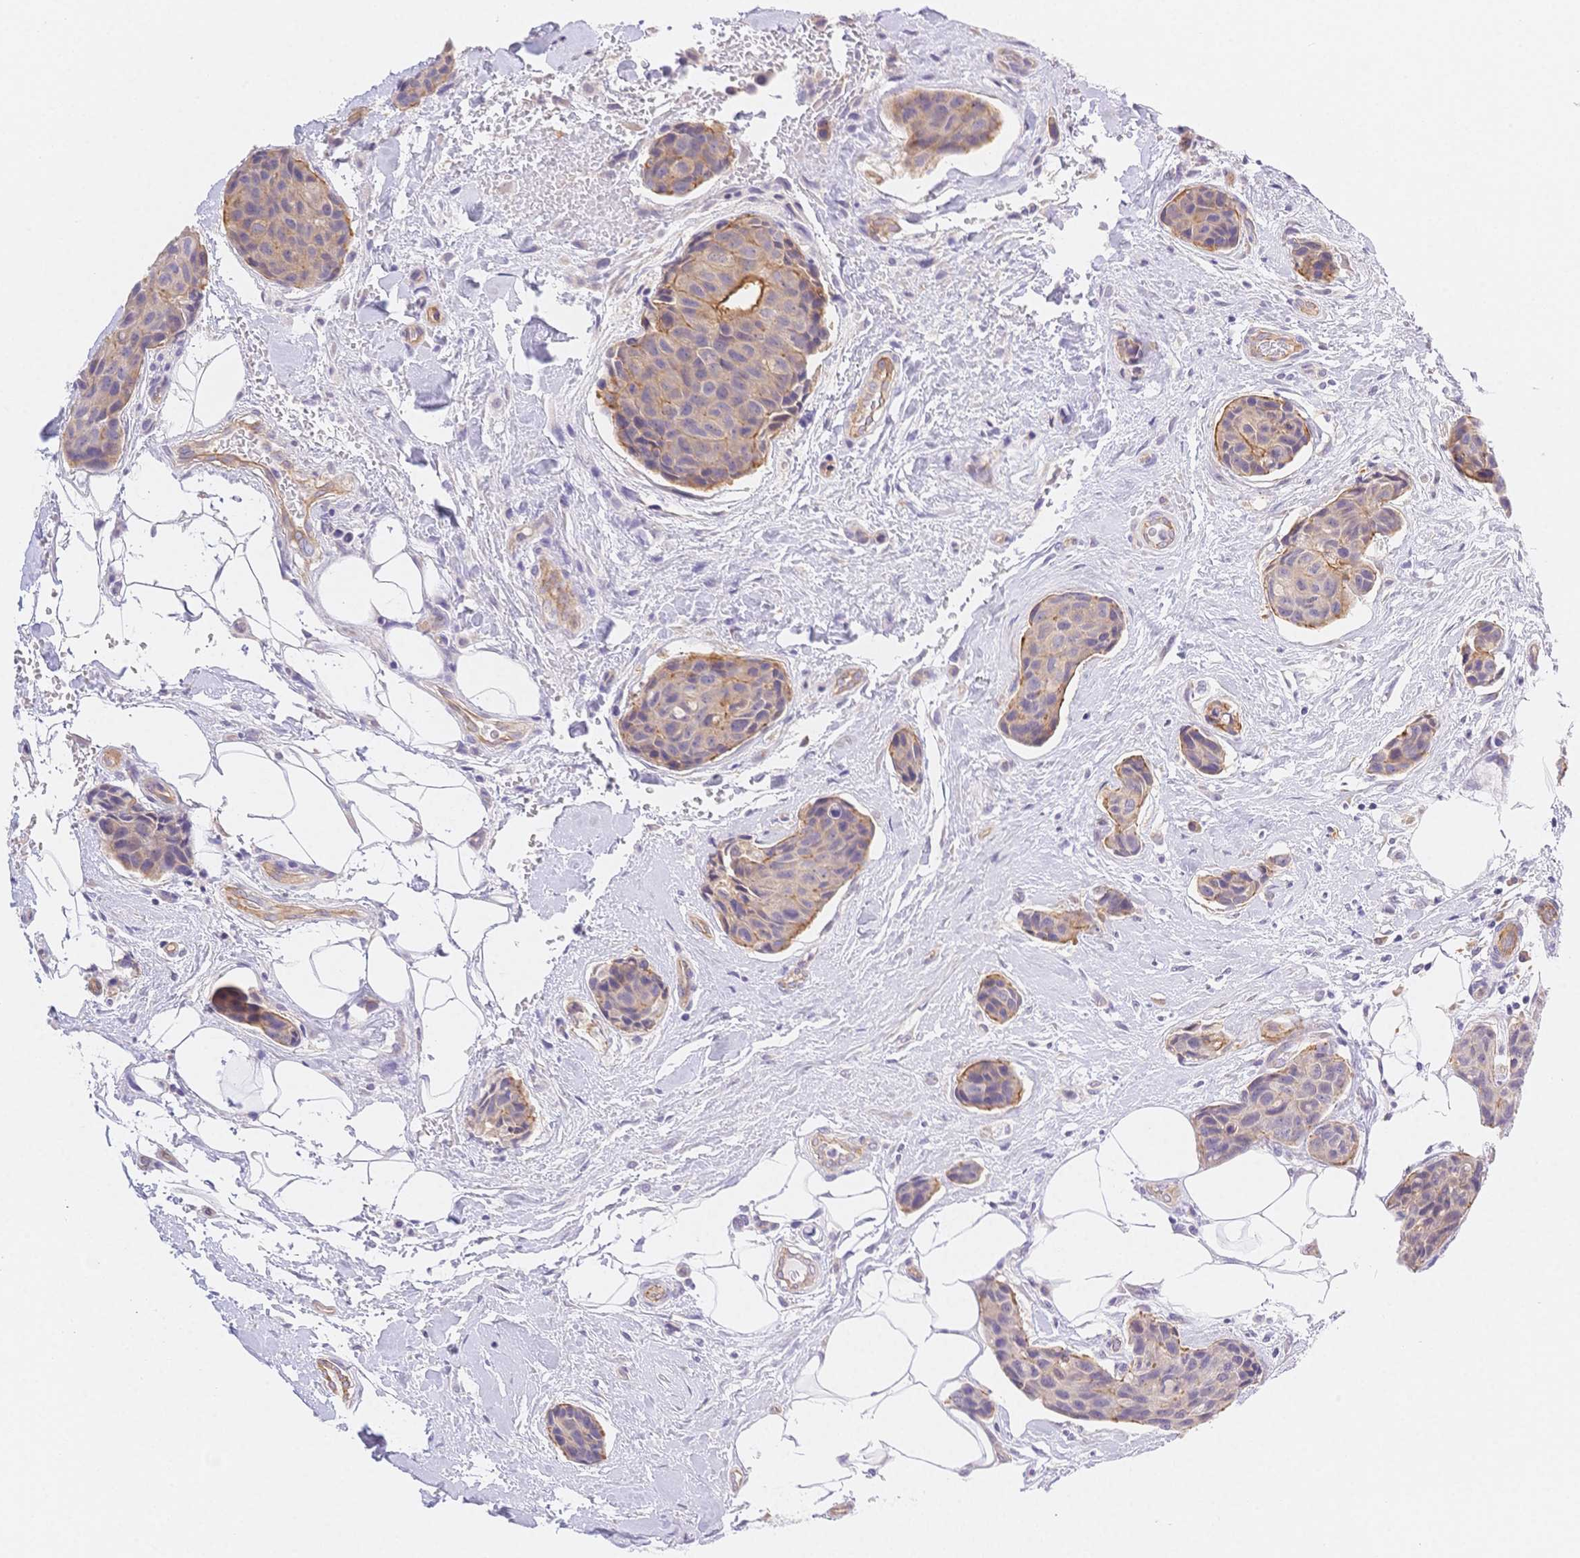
{"staining": {"intensity": "moderate", "quantity": "<25%", "location": "cytoplasmic/membranous"}, "tissue": "breast cancer", "cell_type": "Tumor cells", "image_type": "cancer", "snomed": [{"axis": "morphology", "description": "Duct carcinoma"}, {"axis": "topography", "description": "Breast"}, {"axis": "topography", "description": "Lymph node"}], "caption": "The histopathology image exhibits a brown stain indicating the presence of a protein in the cytoplasmic/membranous of tumor cells in breast cancer.", "gene": "CSN1S1", "patient": {"sex": "female", "age": 80}}